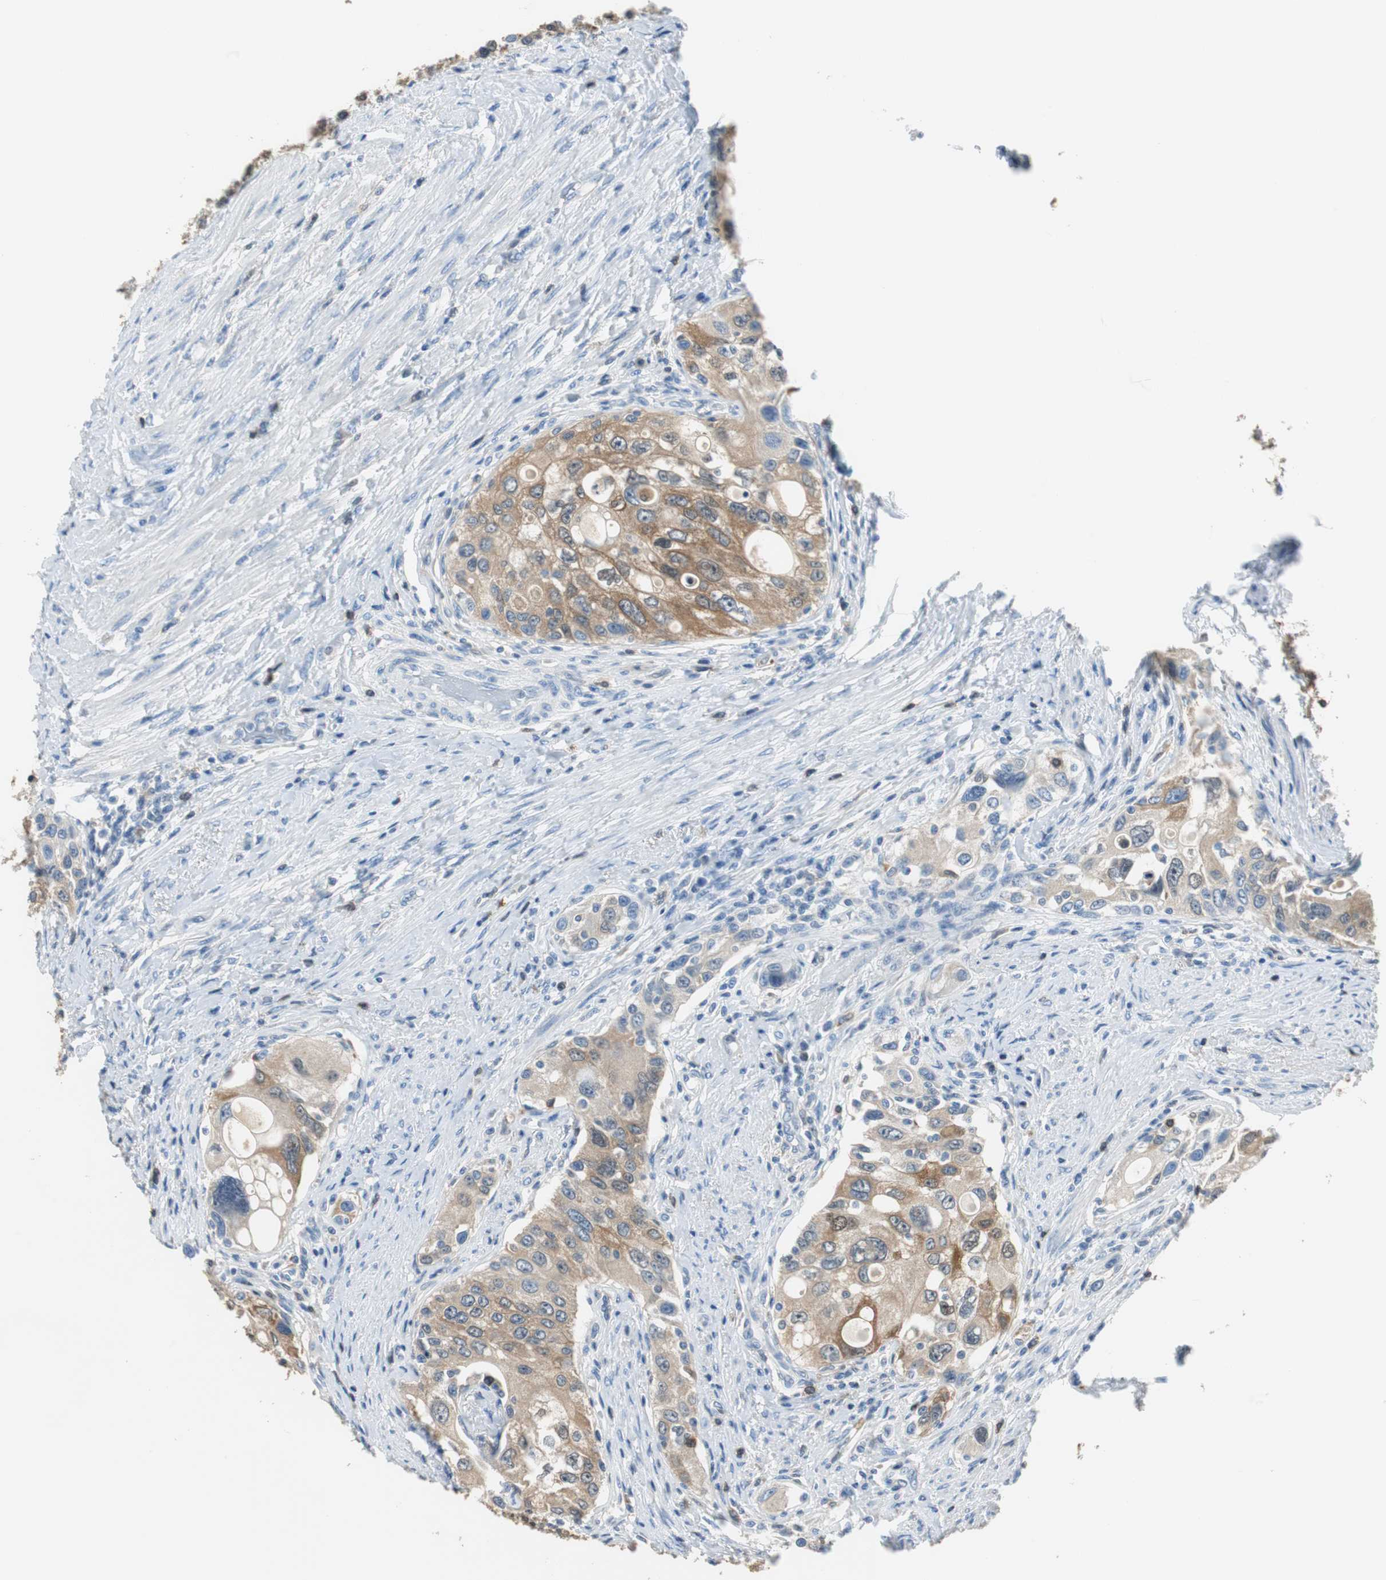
{"staining": {"intensity": "moderate", "quantity": ">75%", "location": "cytoplasmic/membranous"}, "tissue": "urothelial cancer", "cell_type": "Tumor cells", "image_type": "cancer", "snomed": [{"axis": "morphology", "description": "Urothelial carcinoma, High grade"}, {"axis": "topography", "description": "Urinary bladder"}], "caption": "Immunohistochemical staining of high-grade urothelial carcinoma demonstrates medium levels of moderate cytoplasmic/membranous positivity in approximately >75% of tumor cells.", "gene": "FBP1", "patient": {"sex": "female", "age": 56}}